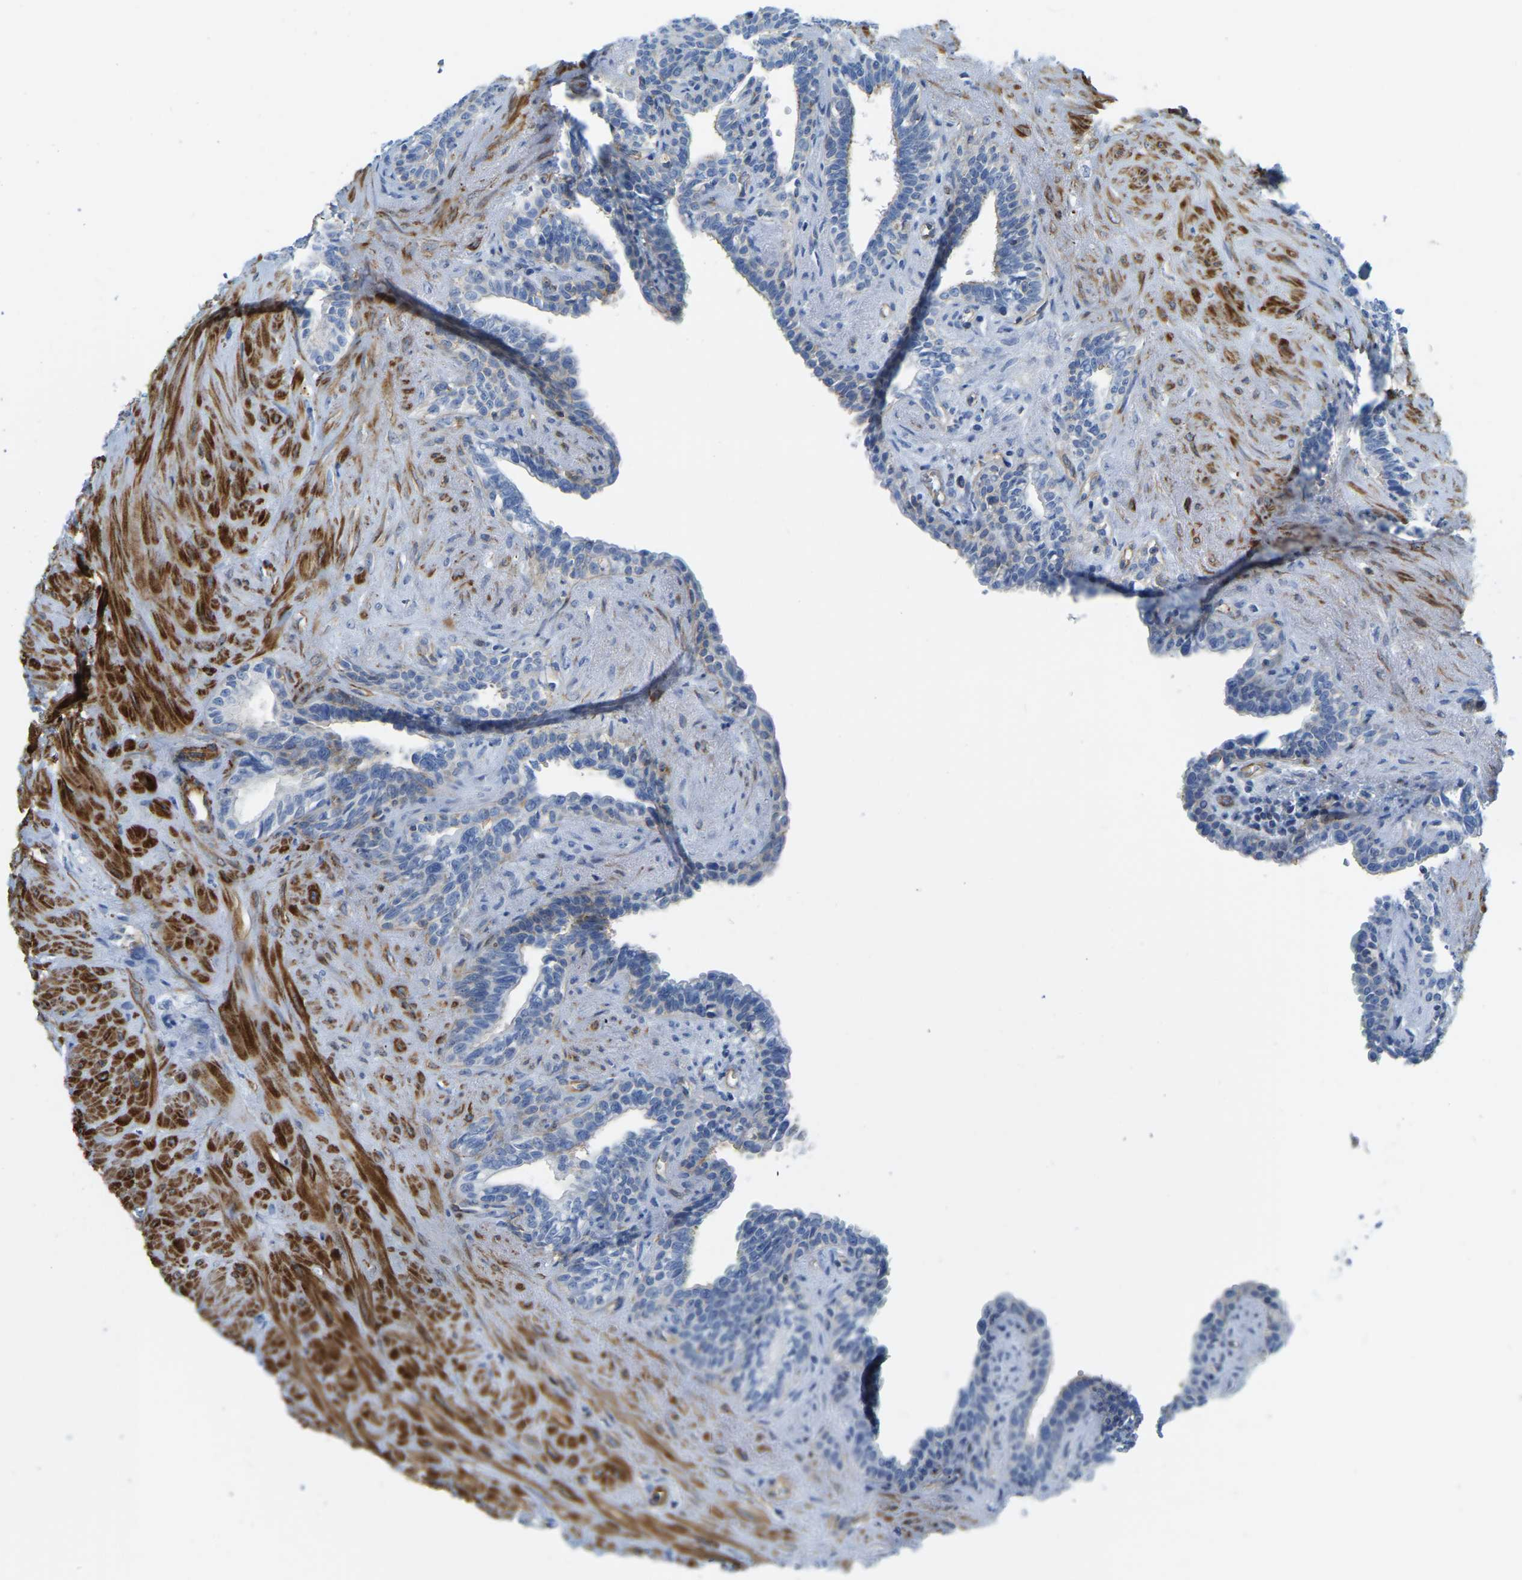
{"staining": {"intensity": "weak", "quantity": "<25%", "location": "cytoplasmic/membranous"}, "tissue": "seminal vesicle", "cell_type": "Glandular cells", "image_type": "normal", "snomed": [{"axis": "morphology", "description": "Normal tissue, NOS"}, {"axis": "morphology", "description": "Adenocarcinoma, High grade"}, {"axis": "topography", "description": "Prostate"}, {"axis": "topography", "description": "Seminal veicle"}], "caption": "The photomicrograph reveals no significant positivity in glandular cells of seminal vesicle.", "gene": "MYL3", "patient": {"sex": "male", "age": 55}}